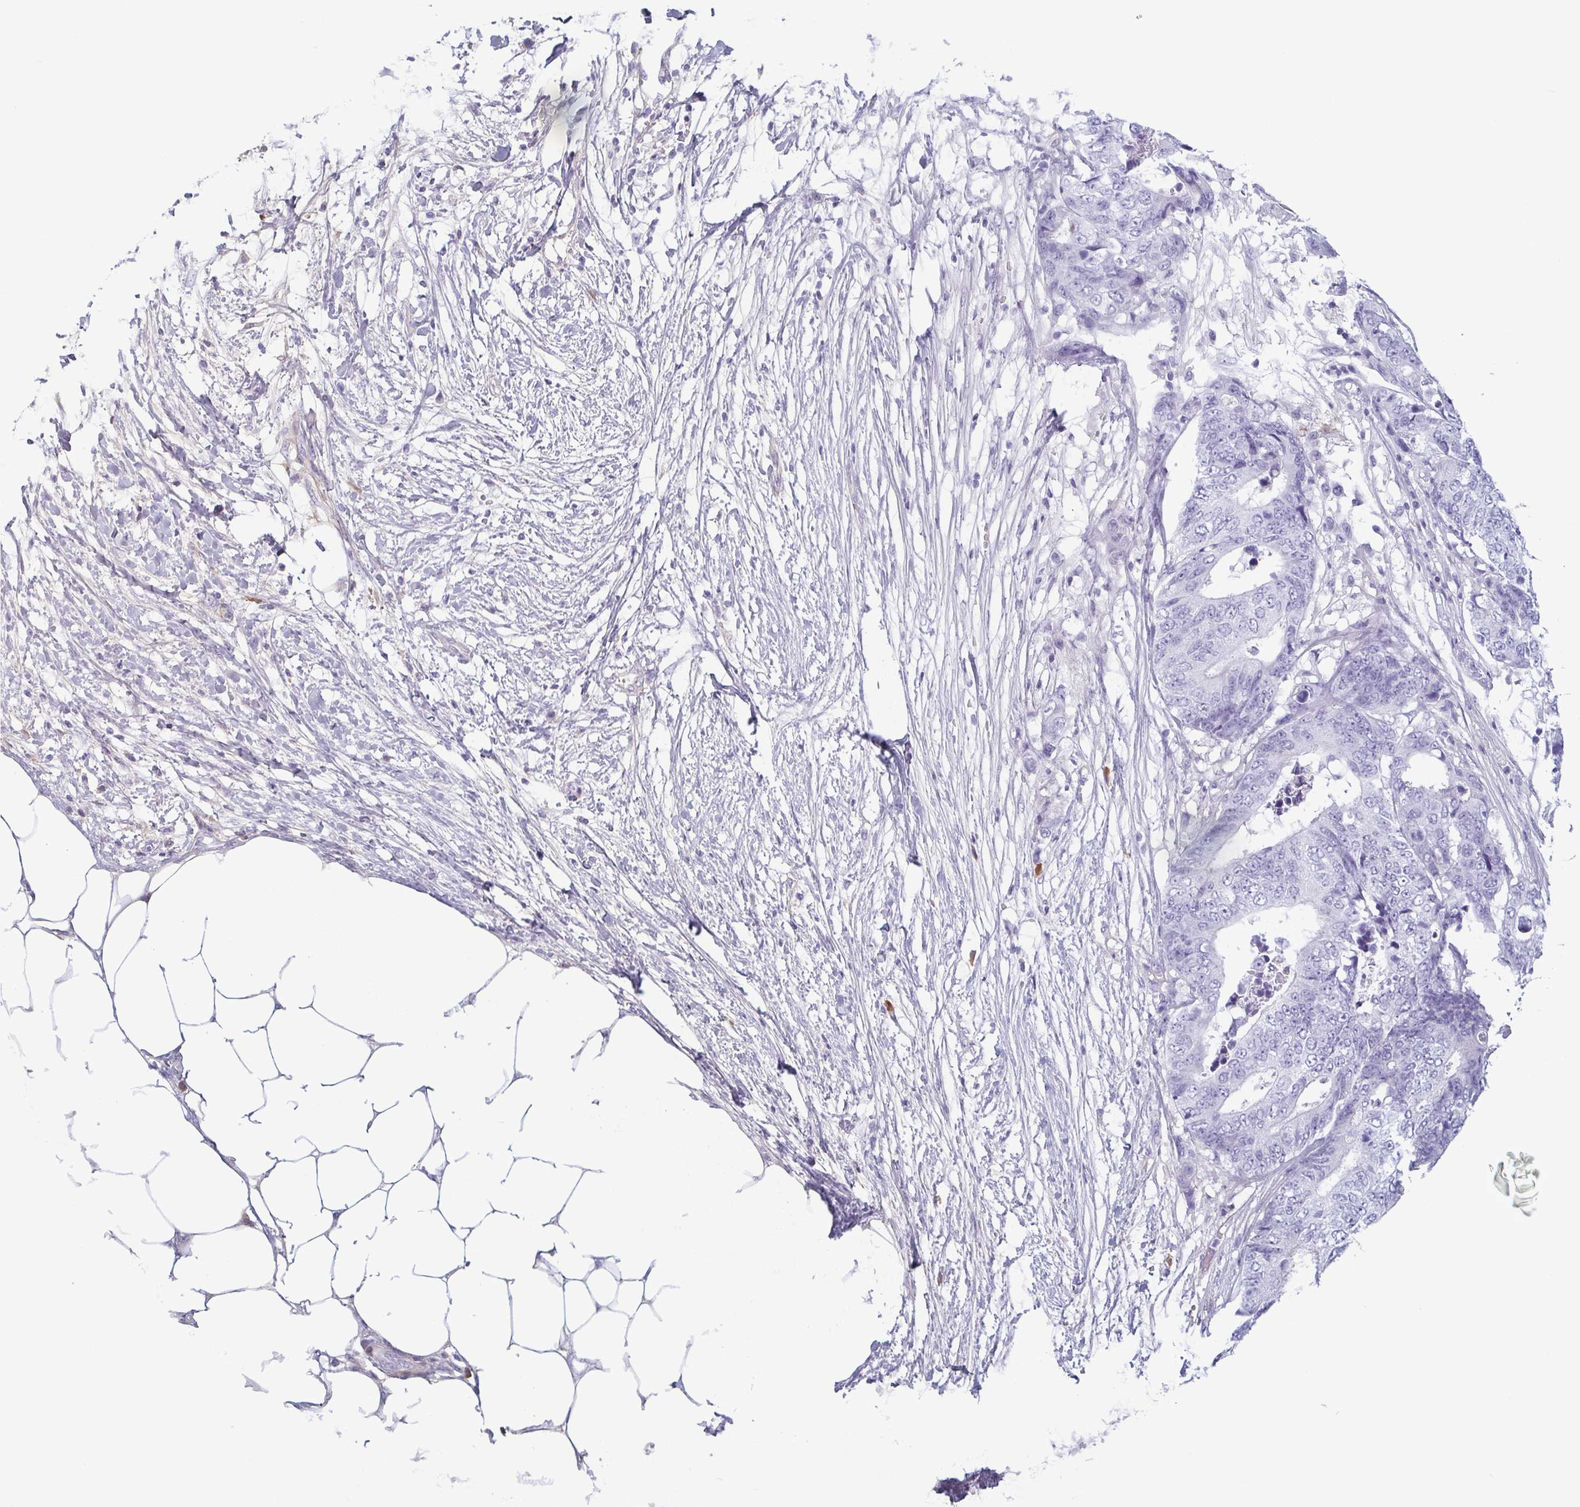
{"staining": {"intensity": "negative", "quantity": "none", "location": "none"}, "tissue": "colorectal cancer", "cell_type": "Tumor cells", "image_type": "cancer", "snomed": [{"axis": "morphology", "description": "Adenocarcinoma, NOS"}, {"axis": "topography", "description": "Colon"}], "caption": "Human colorectal cancer (adenocarcinoma) stained for a protein using immunohistochemistry (IHC) exhibits no staining in tumor cells.", "gene": "ECM1", "patient": {"sex": "female", "age": 48}}